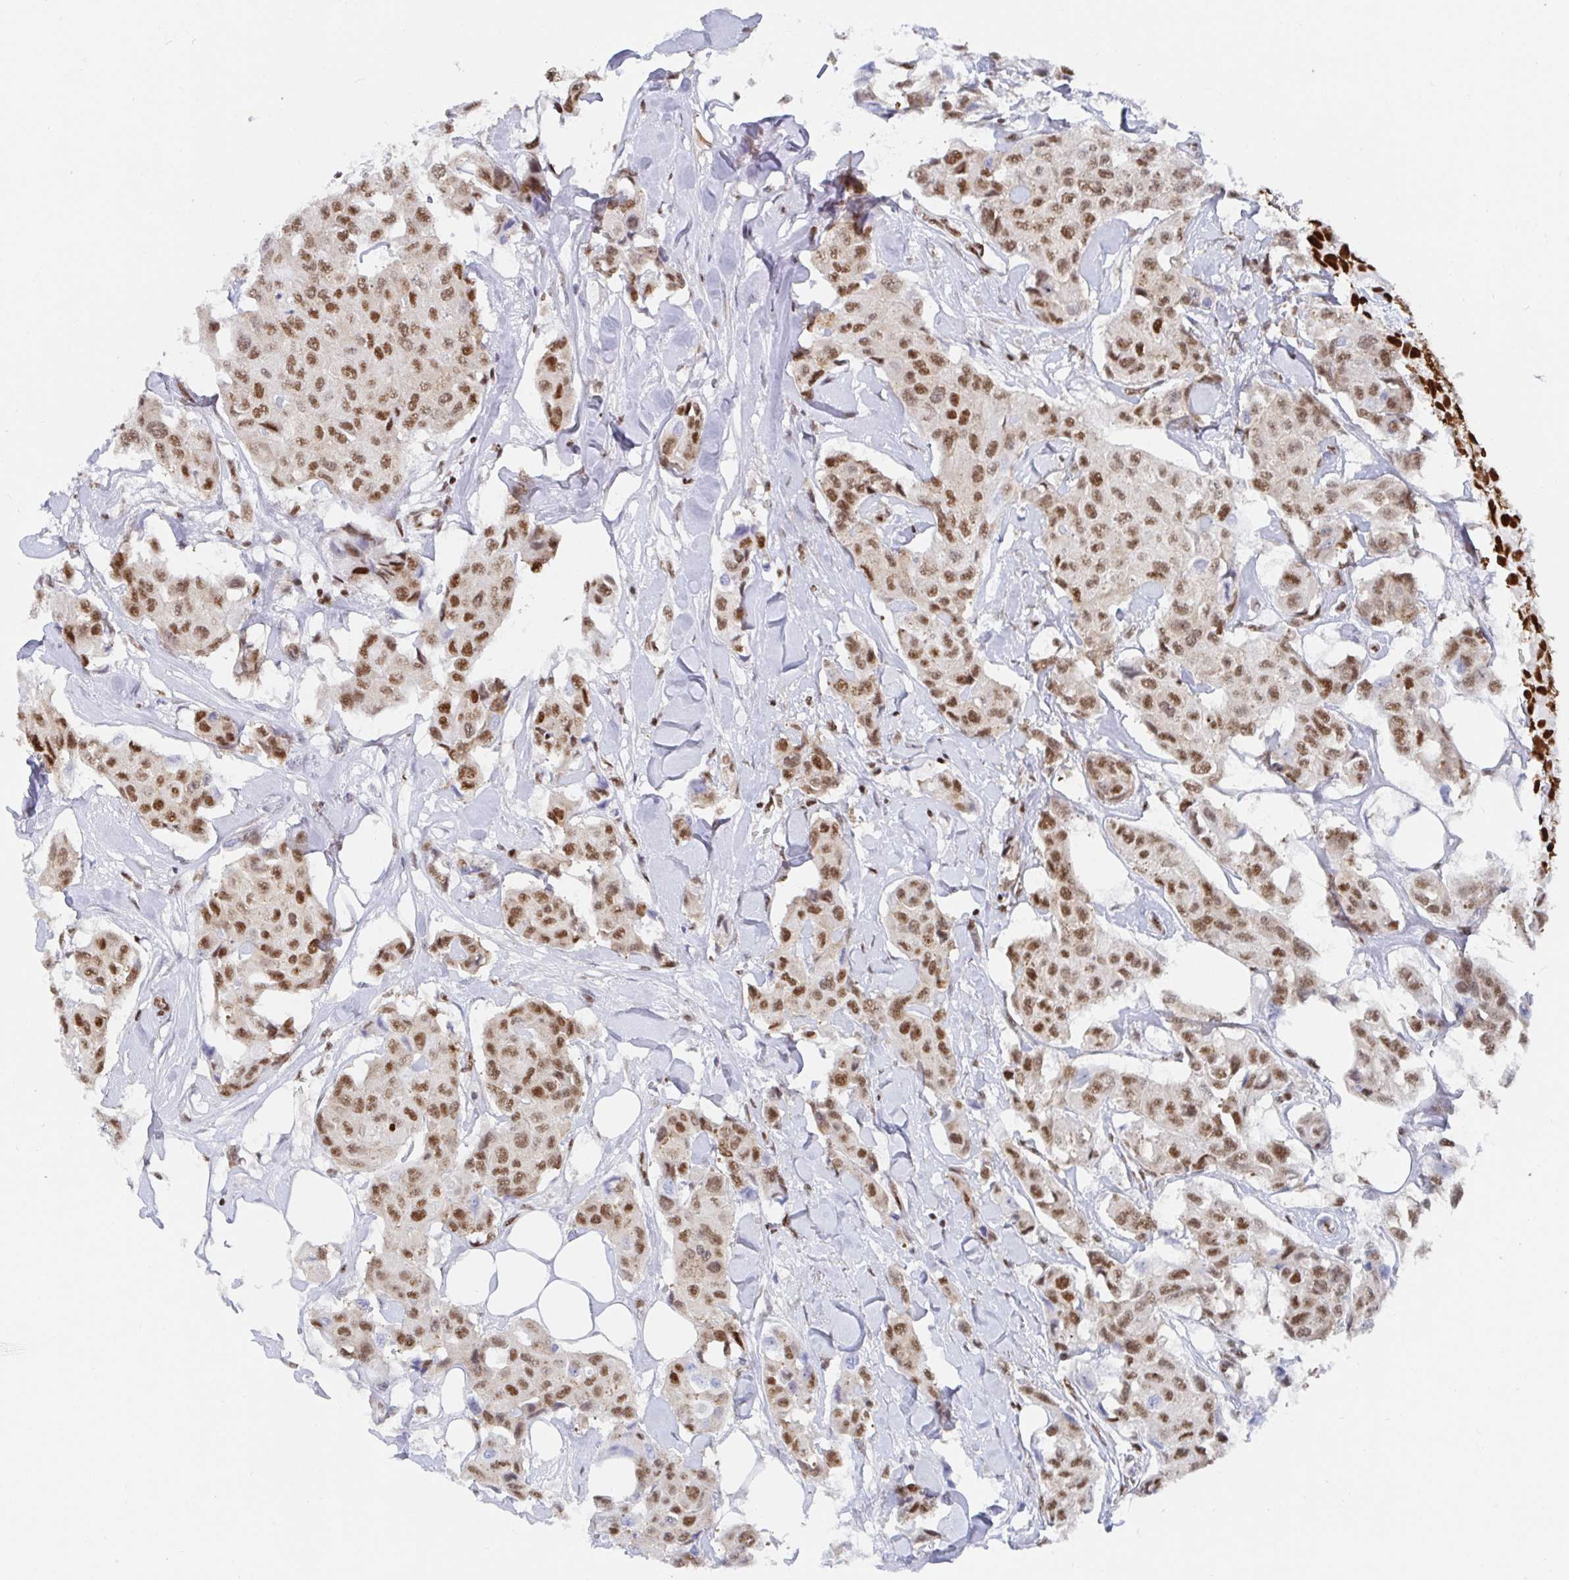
{"staining": {"intensity": "strong", "quantity": ">75%", "location": "nuclear"}, "tissue": "breast cancer", "cell_type": "Tumor cells", "image_type": "cancer", "snomed": [{"axis": "morphology", "description": "Duct carcinoma"}, {"axis": "topography", "description": "Breast"}, {"axis": "topography", "description": "Lymph node"}], "caption": "IHC histopathology image of human infiltrating ductal carcinoma (breast) stained for a protein (brown), which displays high levels of strong nuclear expression in about >75% of tumor cells.", "gene": "EWSR1", "patient": {"sex": "female", "age": 80}}